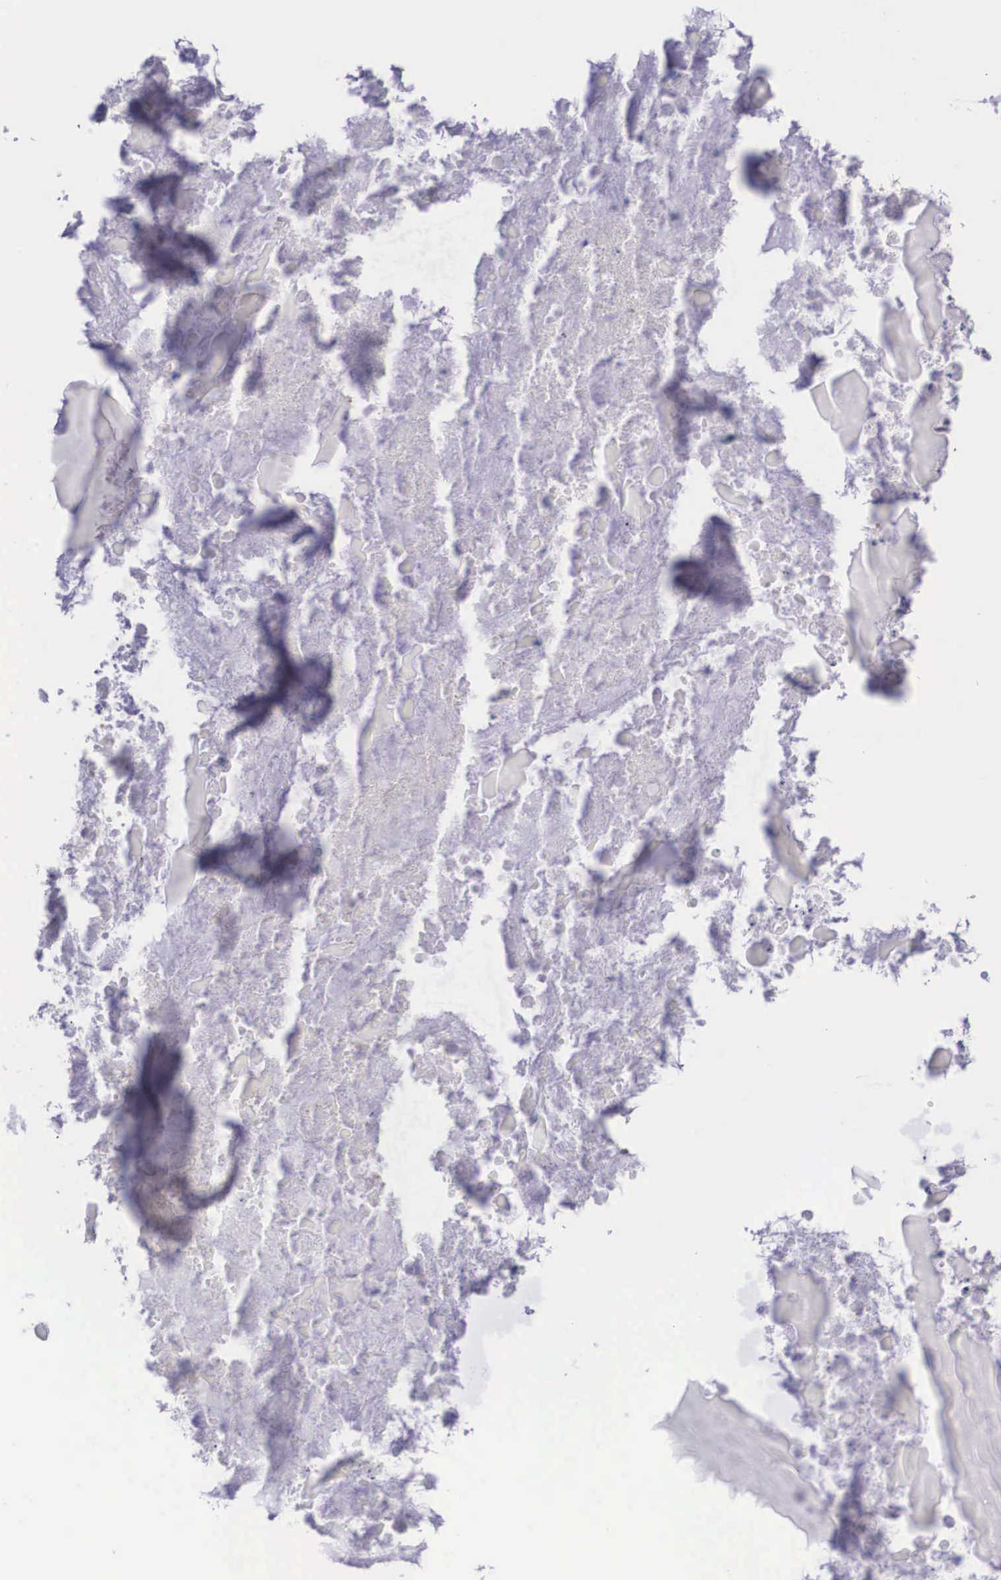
{"staining": {"intensity": "weak", "quantity": "25%-75%", "location": "cytoplasmic/membranous,nuclear"}, "tissue": "ovarian cancer", "cell_type": "Tumor cells", "image_type": "cancer", "snomed": [{"axis": "morphology", "description": "Cystadenocarcinoma, mucinous, NOS"}, {"axis": "topography", "description": "Ovary"}], "caption": "Ovarian cancer (mucinous cystadenocarcinoma) stained for a protein exhibits weak cytoplasmic/membranous and nuclear positivity in tumor cells.", "gene": "NINL", "patient": {"sex": "female", "age": 57}}